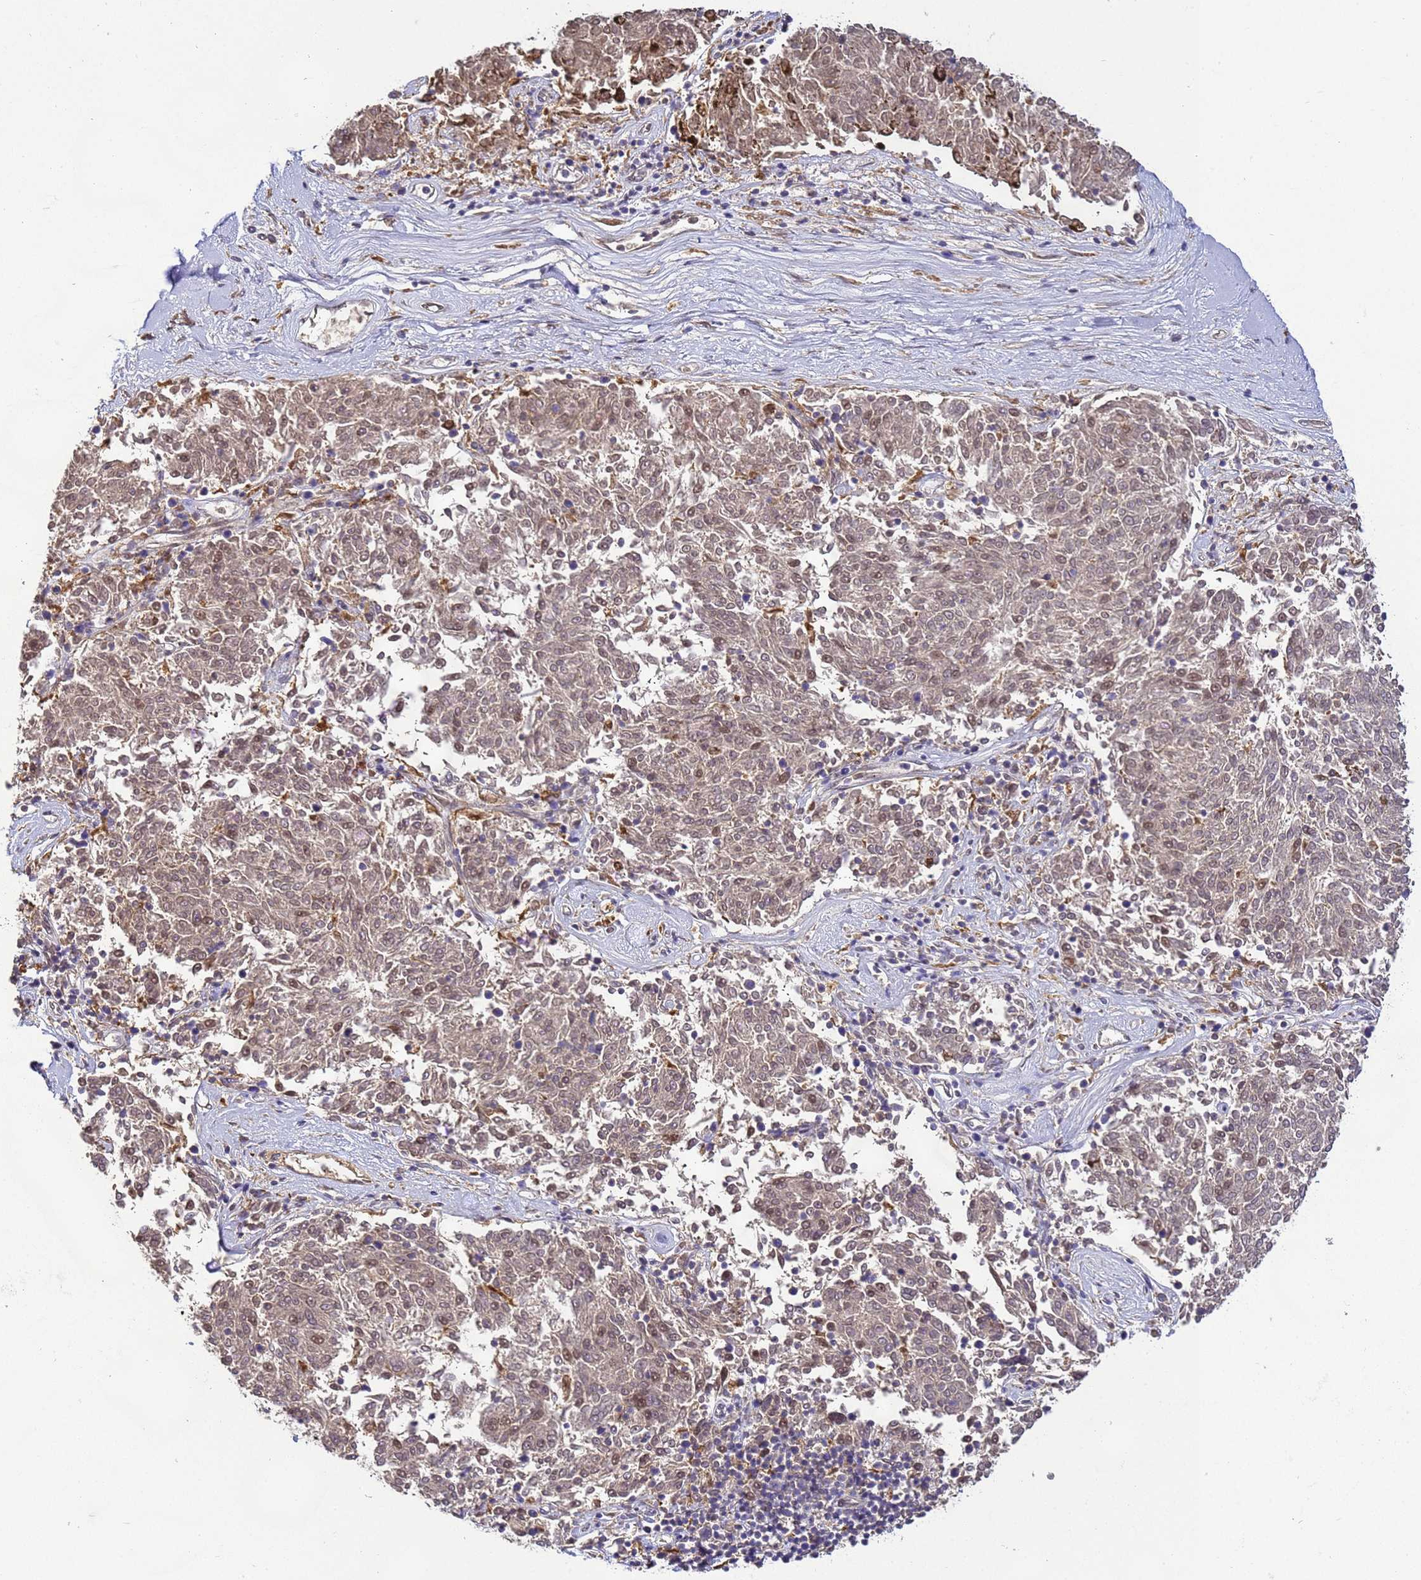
{"staining": {"intensity": "moderate", "quantity": ">75%", "location": "cytoplasmic/membranous,nuclear"}, "tissue": "melanoma", "cell_type": "Tumor cells", "image_type": "cancer", "snomed": [{"axis": "morphology", "description": "Malignant melanoma, NOS"}, {"axis": "topography", "description": "Skin"}], "caption": "Moderate cytoplasmic/membranous and nuclear expression is seen in approximately >75% of tumor cells in melanoma.", "gene": "TBCD", "patient": {"sex": "female", "age": 72}}